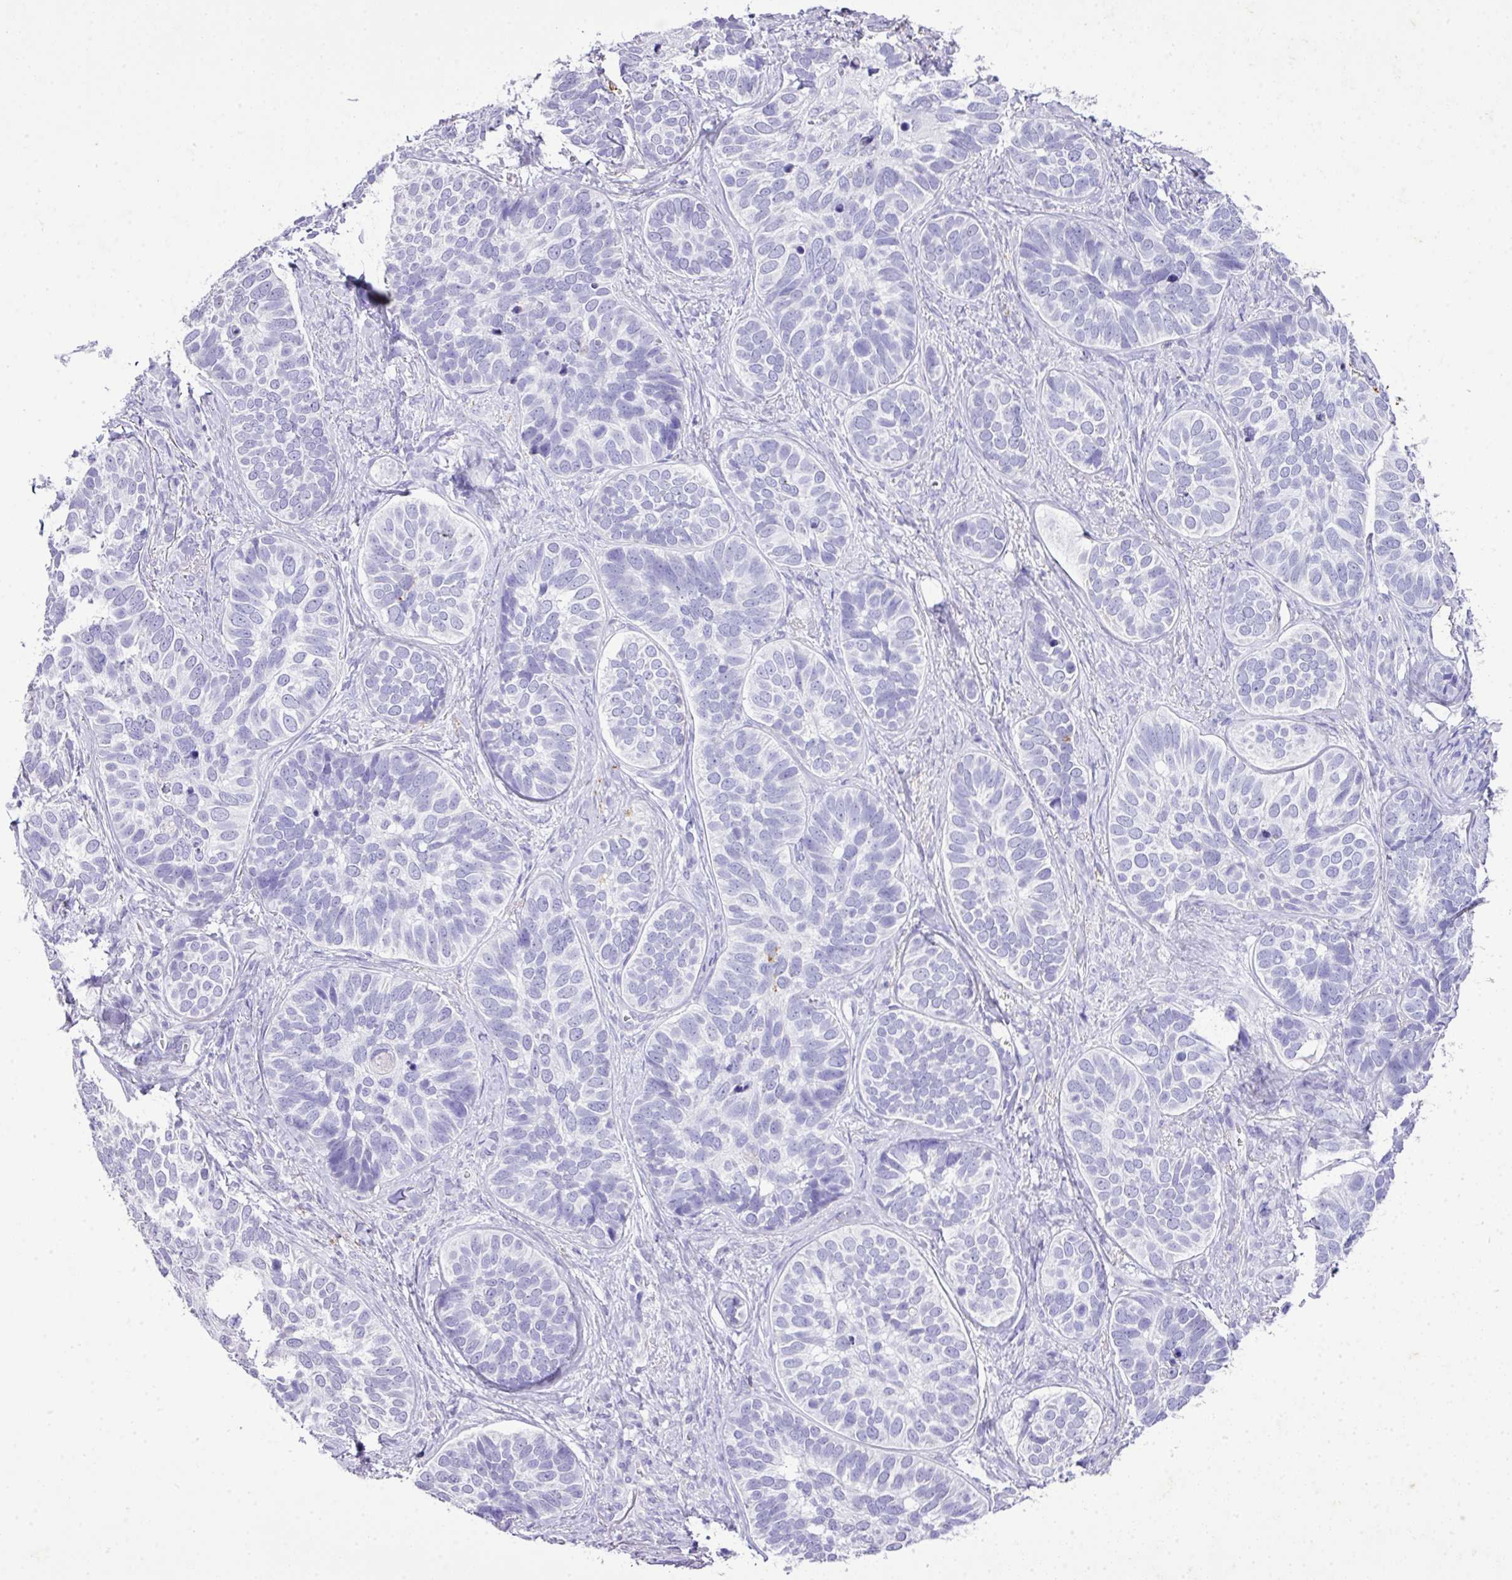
{"staining": {"intensity": "weak", "quantity": "25%-75%", "location": "cytoplasmic/membranous"}, "tissue": "skin cancer", "cell_type": "Tumor cells", "image_type": "cancer", "snomed": [{"axis": "morphology", "description": "Basal cell carcinoma"}, {"axis": "topography", "description": "Skin"}], "caption": "Tumor cells show low levels of weak cytoplasmic/membranous expression in approximately 25%-75% of cells in skin cancer.", "gene": "KCNJ11", "patient": {"sex": "male", "age": 62}}